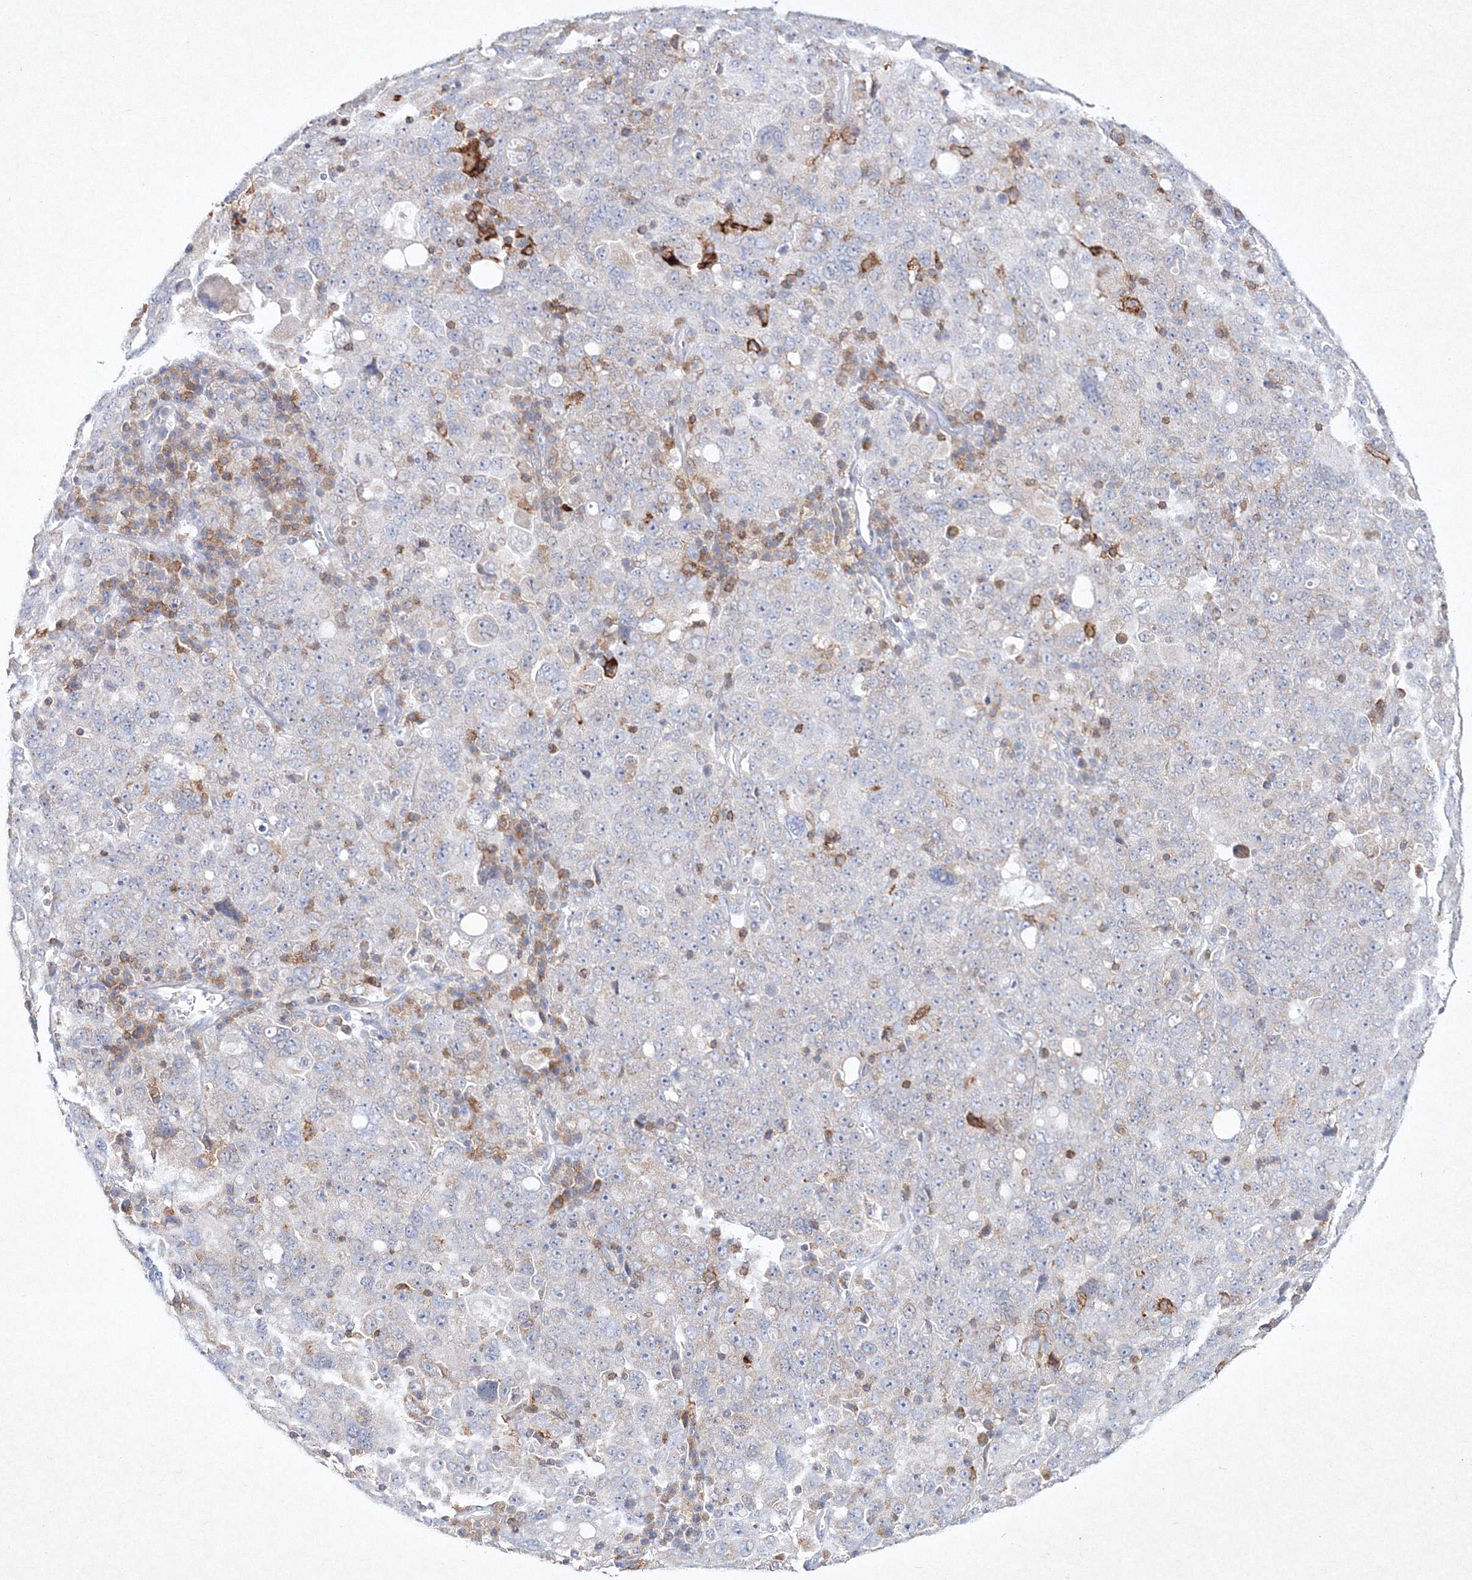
{"staining": {"intensity": "negative", "quantity": "none", "location": "none"}, "tissue": "ovarian cancer", "cell_type": "Tumor cells", "image_type": "cancer", "snomed": [{"axis": "morphology", "description": "Carcinoma, endometroid"}, {"axis": "topography", "description": "Ovary"}], "caption": "Immunohistochemistry (IHC) photomicrograph of neoplastic tissue: human ovarian endometroid carcinoma stained with DAB demonstrates no significant protein positivity in tumor cells. Brightfield microscopy of IHC stained with DAB (brown) and hematoxylin (blue), captured at high magnification.", "gene": "HCST", "patient": {"sex": "female", "age": 62}}